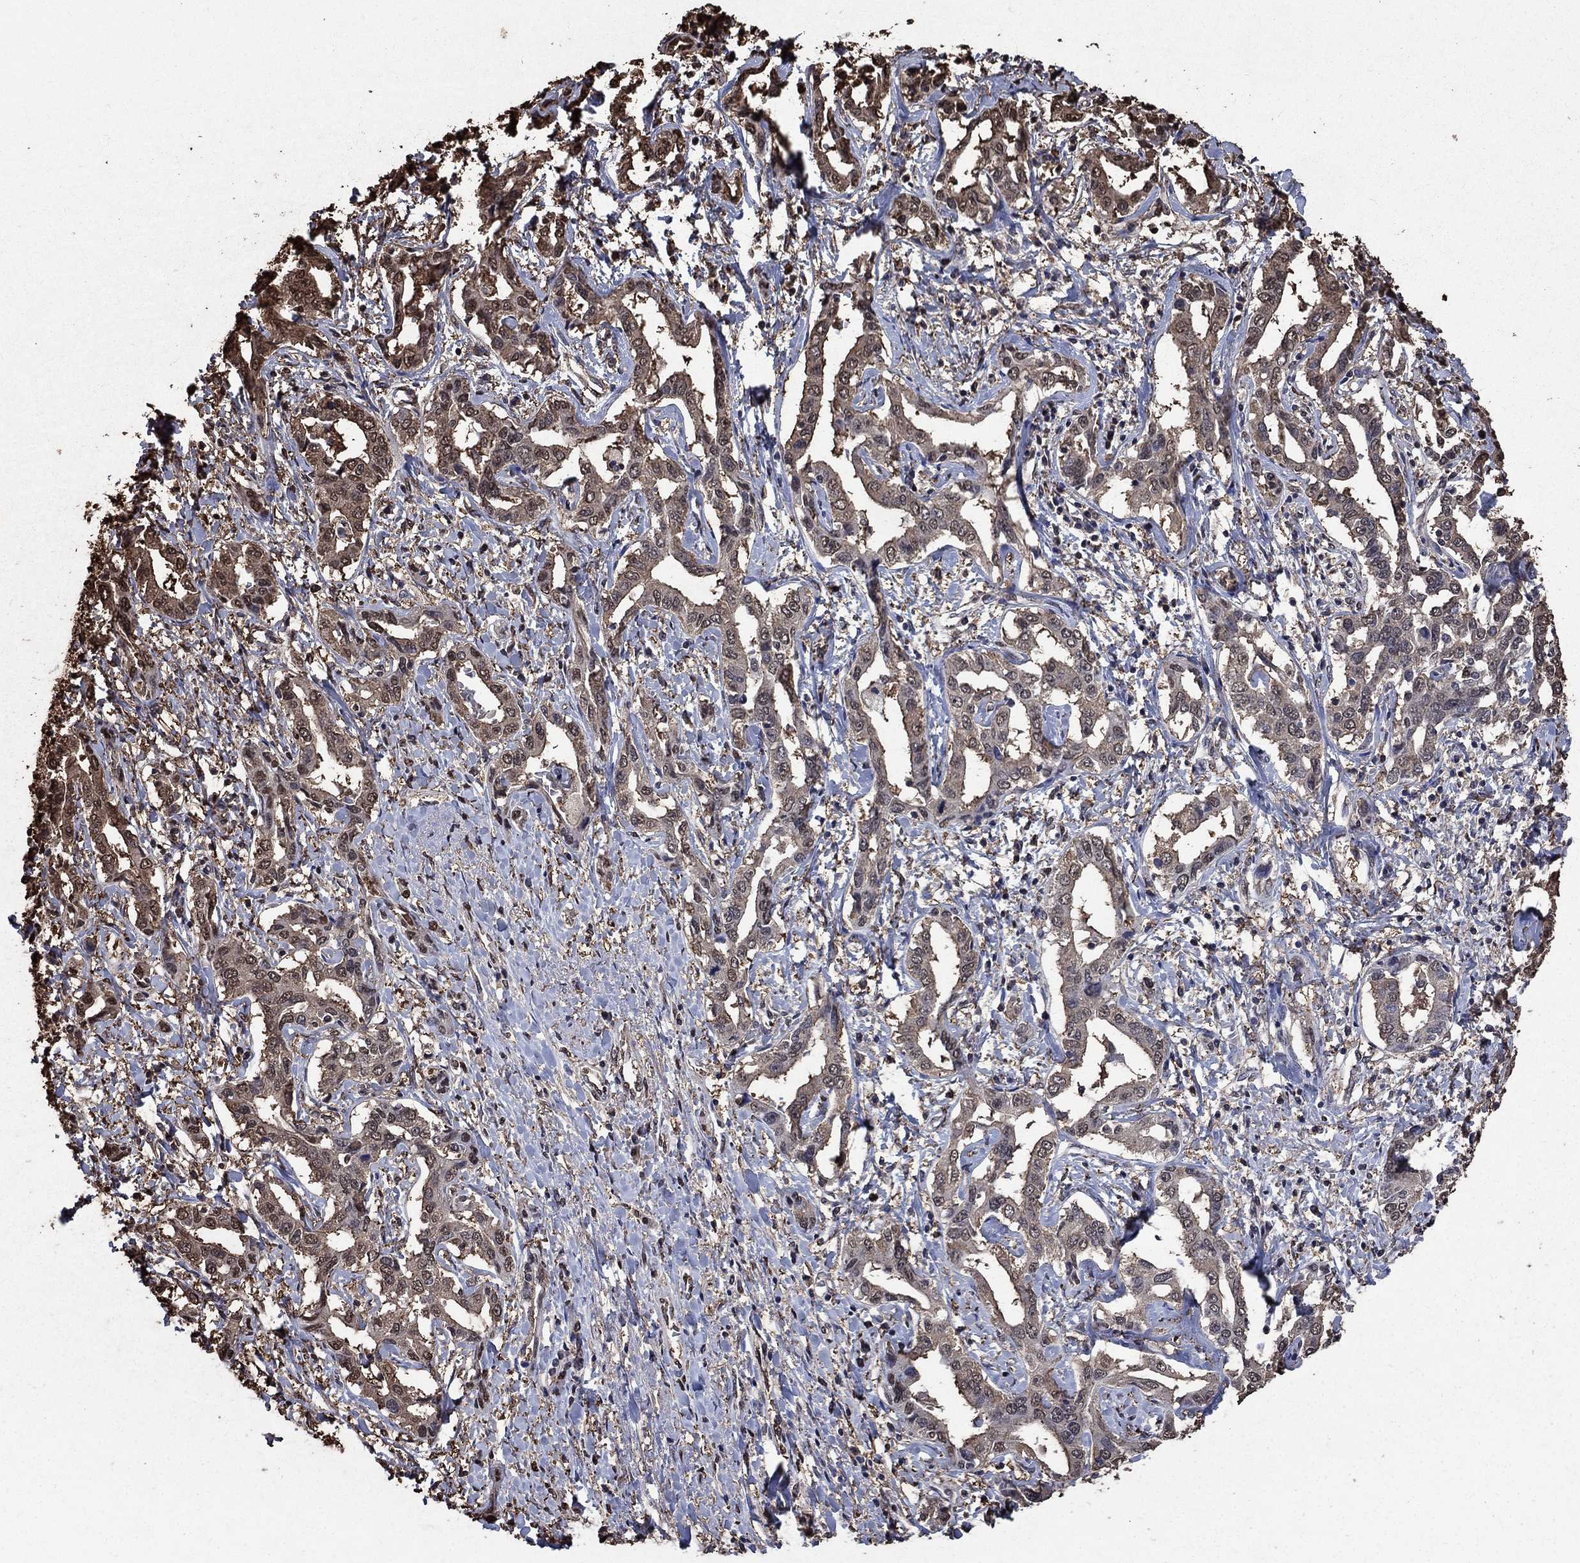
{"staining": {"intensity": "moderate", "quantity": "<25%", "location": "nuclear"}, "tissue": "liver cancer", "cell_type": "Tumor cells", "image_type": "cancer", "snomed": [{"axis": "morphology", "description": "Cholangiocarcinoma"}, {"axis": "topography", "description": "Liver"}], "caption": "An image of human liver cholangiocarcinoma stained for a protein demonstrates moderate nuclear brown staining in tumor cells. The staining is performed using DAB brown chromogen to label protein expression. The nuclei are counter-stained blue using hematoxylin.", "gene": "GAPDH", "patient": {"sex": "male", "age": 59}}